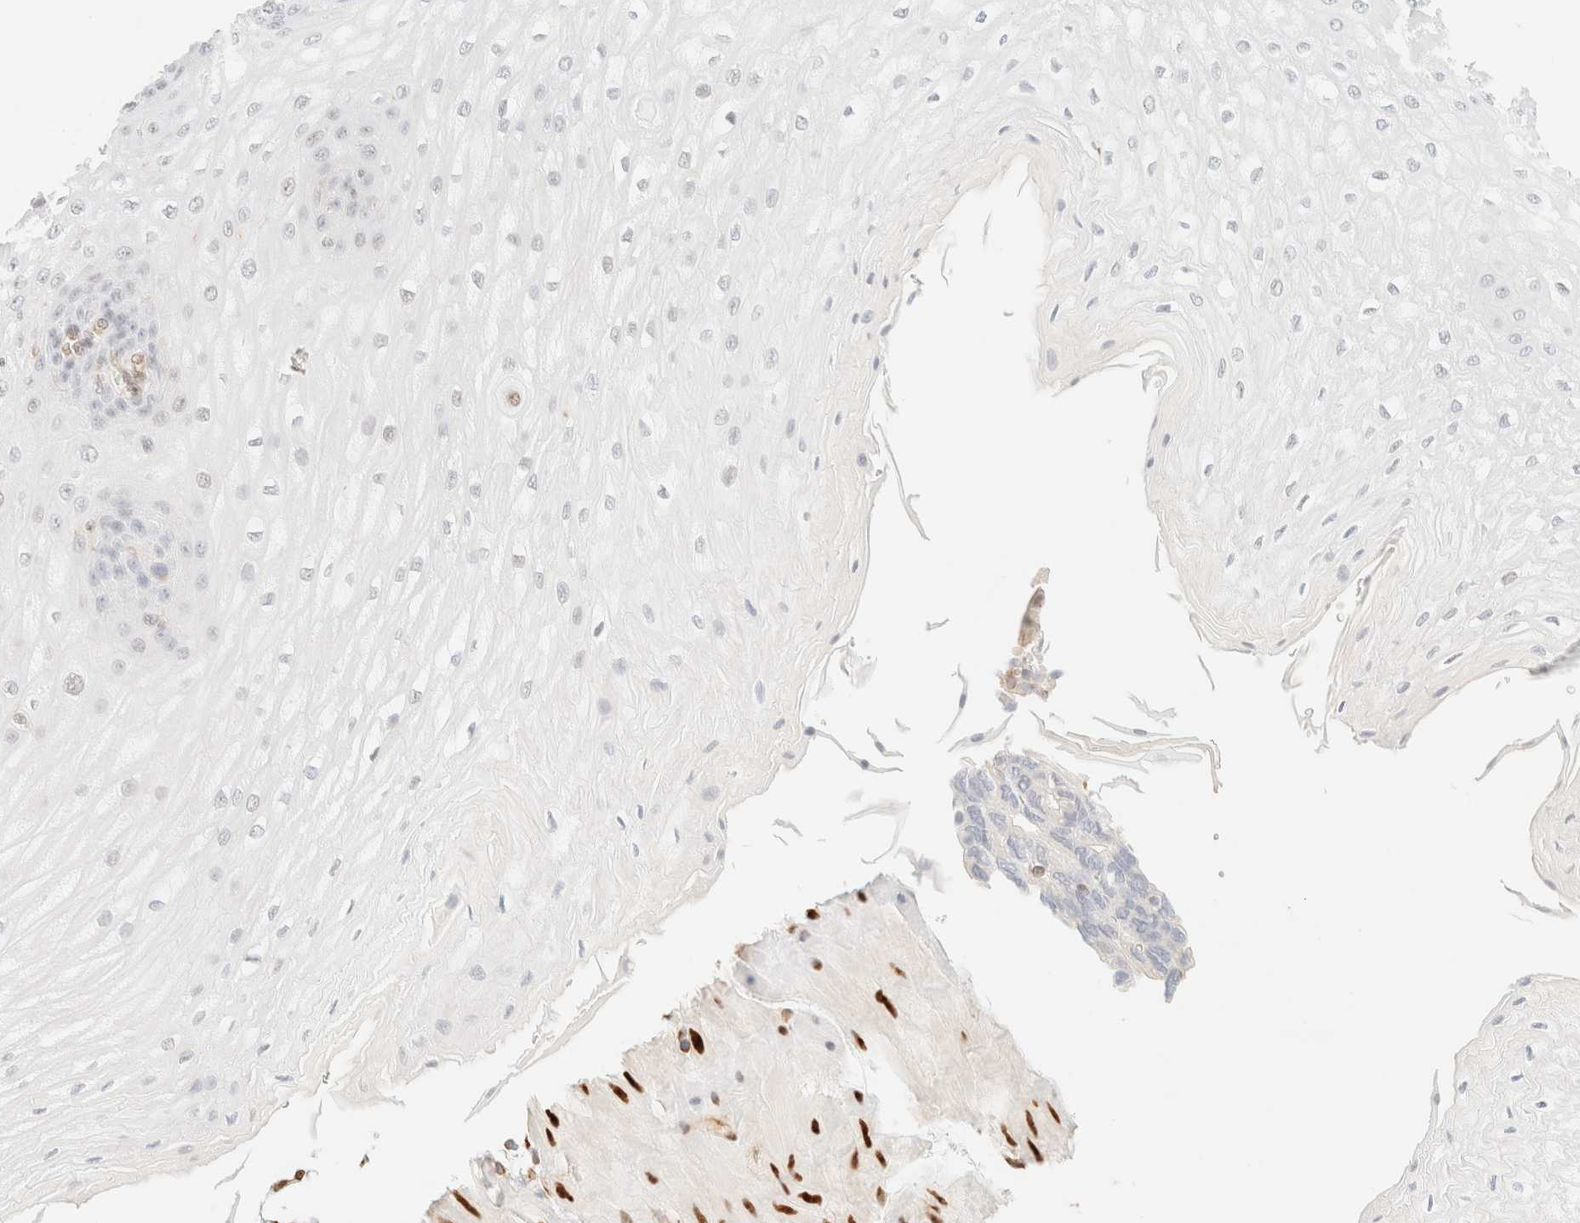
{"staining": {"intensity": "weak", "quantity": "<25%", "location": "nuclear"}, "tissue": "esophagus", "cell_type": "Squamous epithelial cells", "image_type": "normal", "snomed": [{"axis": "morphology", "description": "Normal tissue, NOS"}, {"axis": "topography", "description": "Esophagus"}], "caption": "Immunohistochemical staining of normal esophagus demonstrates no significant positivity in squamous epithelial cells.", "gene": "ZSCAN18", "patient": {"sex": "male", "age": 54}}